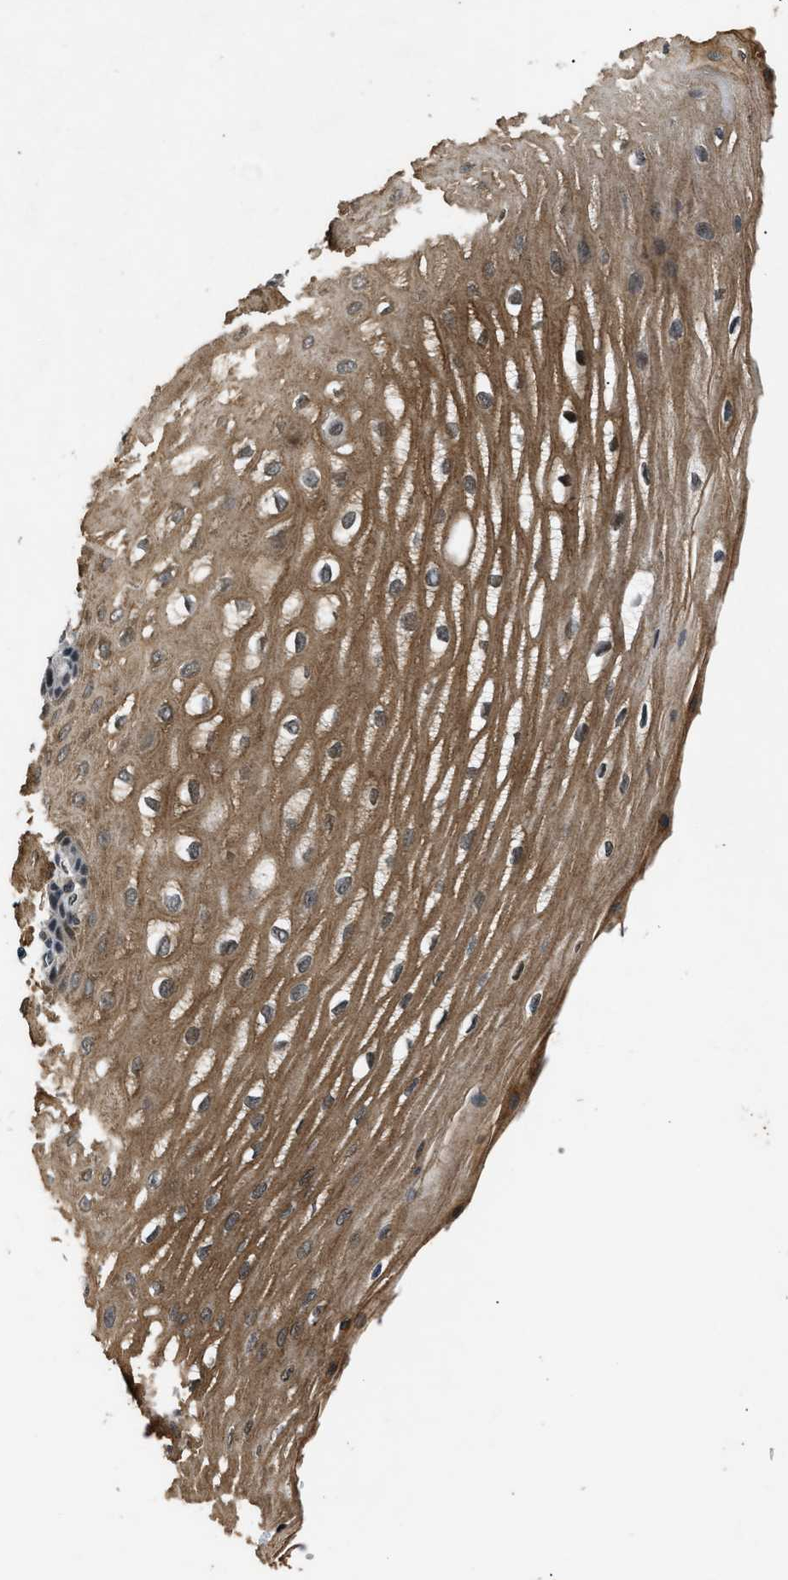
{"staining": {"intensity": "strong", "quantity": ">75%", "location": "cytoplasmic/membranous,nuclear"}, "tissue": "esophagus", "cell_type": "Squamous epithelial cells", "image_type": "normal", "snomed": [{"axis": "morphology", "description": "Normal tissue, NOS"}, {"axis": "topography", "description": "Esophagus"}], "caption": "Squamous epithelial cells reveal high levels of strong cytoplasmic/membranous,nuclear staining in about >75% of cells in unremarkable esophagus. (Brightfield microscopy of DAB IHC at high magnification).", "gene": "RBM5", "patient": {"sex": "male", "age": 54}}